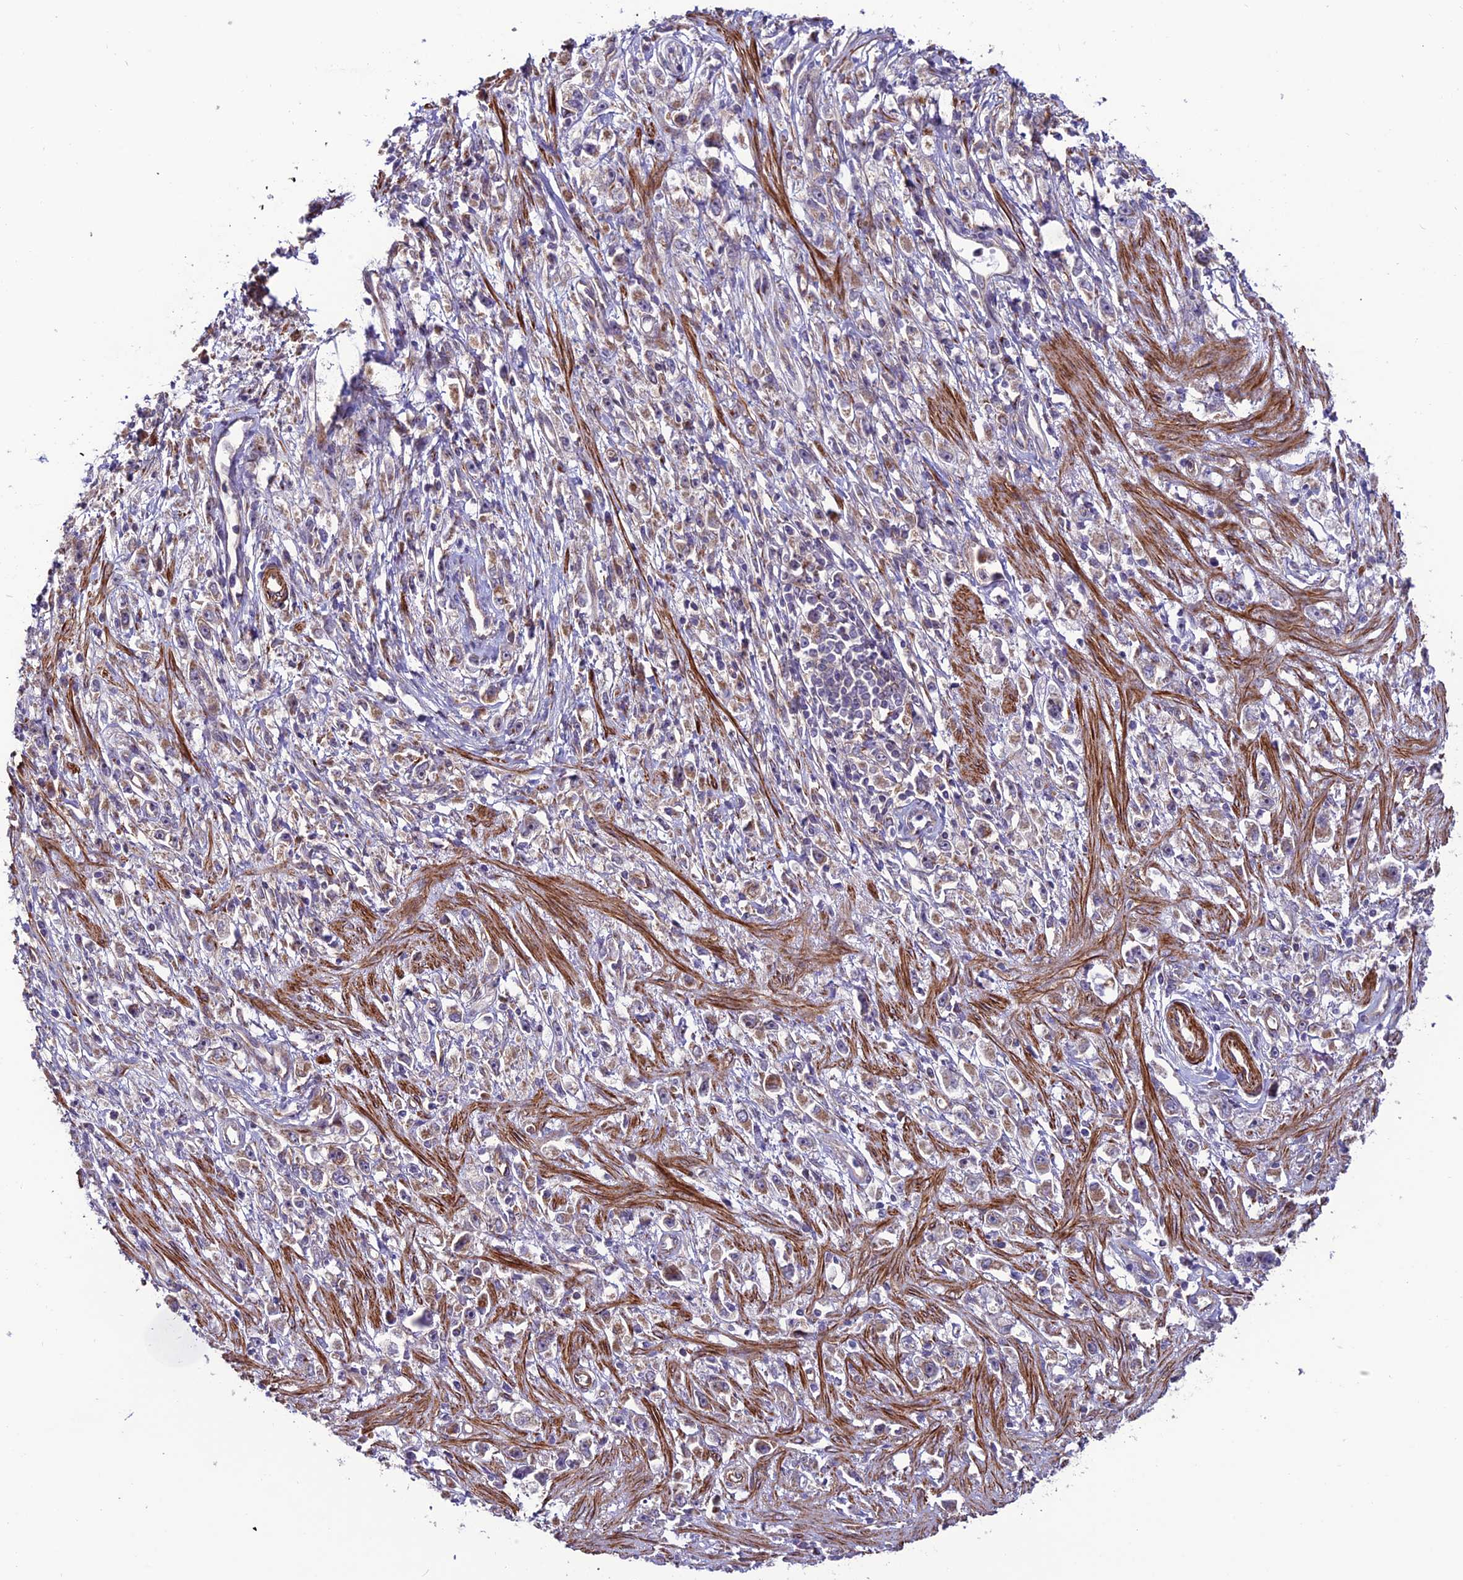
{"staining": {"intensity": "moderate", "quantity": "25%-75%", "location": "cytoplasmic/membranous"}, "tissue": "stomach cancer", "cell_type": "Tumor cells", "image_type": "cancer", "snomed": [{"axis": "morphology", "description": "Adenocarcinoma, NOS"}, {"axis": "topography", "description": "Stomach"}], "caption": "Moderate cytoplasmic/membranous staining for a protein is seen in approximately 25%-75% of tumor cells of stomach cancer (adenocarcinoma) using IHC.", "gene": "TNIP3", "patient": {"sex": "female", "age": 59}}